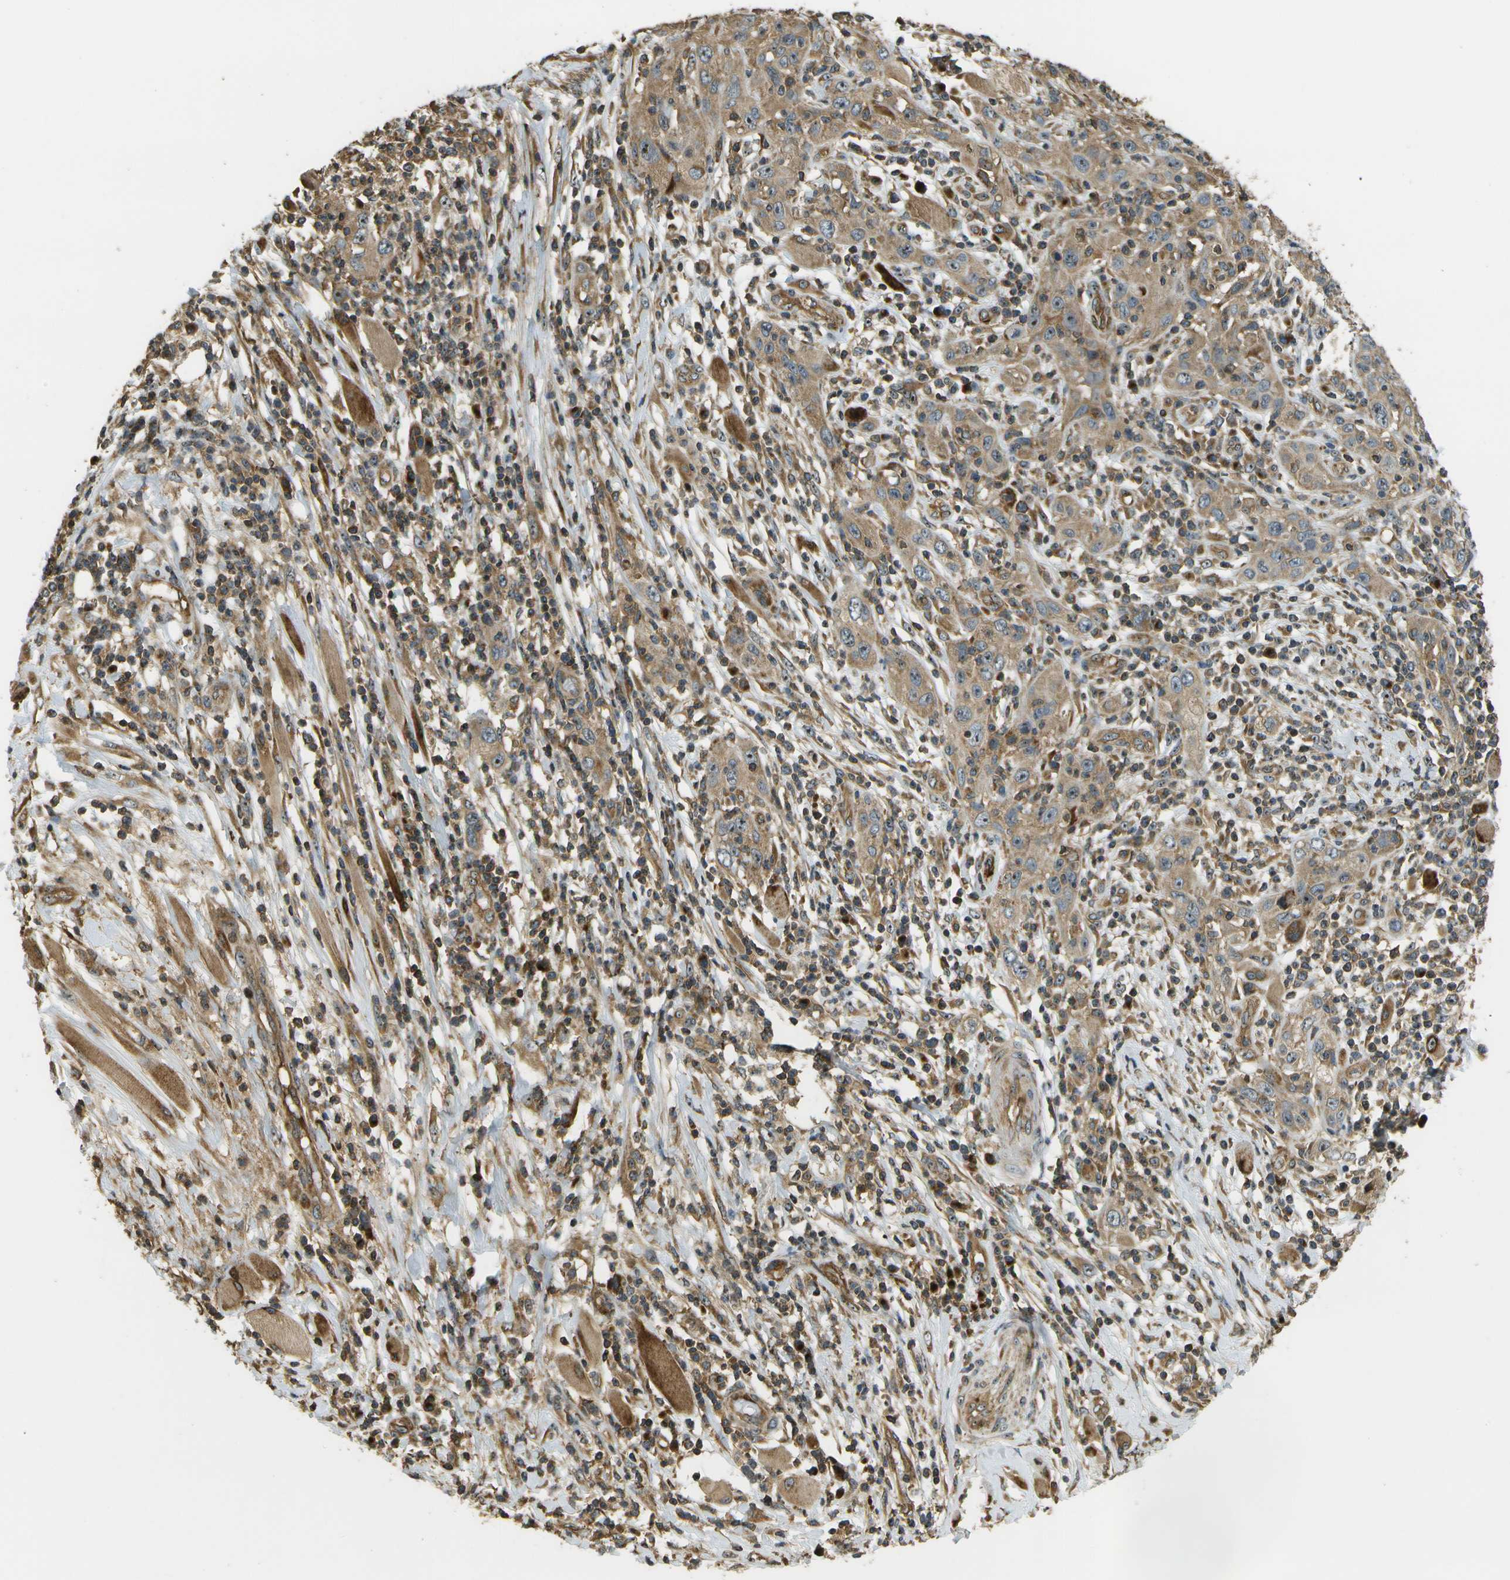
{"staining": {"intensity": "moderate", "quantity": ">75%", "location": "cytoplasmic/membranous"}, "tissue": "skin cancer", "cell_type": "Tumor cells", "image_type": "cancer", "snomed": [{"axis": "morphology", "description": "Squamous cell carcinoma, NOS"}, {"axis": "topography", "description": "Skin"}], "caption": "Immunohistochemistry staining of skin cancer, which exhibits medium levels of moderate cytoplasmic/membranous expression in approximately >75% of tumor cells indicating moderate cytoplasmic/membranous protein positivity. The staining was performed using DAB (3,3'-diaminobenzidine) (brown) for protein detection and nuclei were counterstained in hematoxylin (blue).", "gene": "LRP12", "patient": {"sex": "female", "age": 88}}